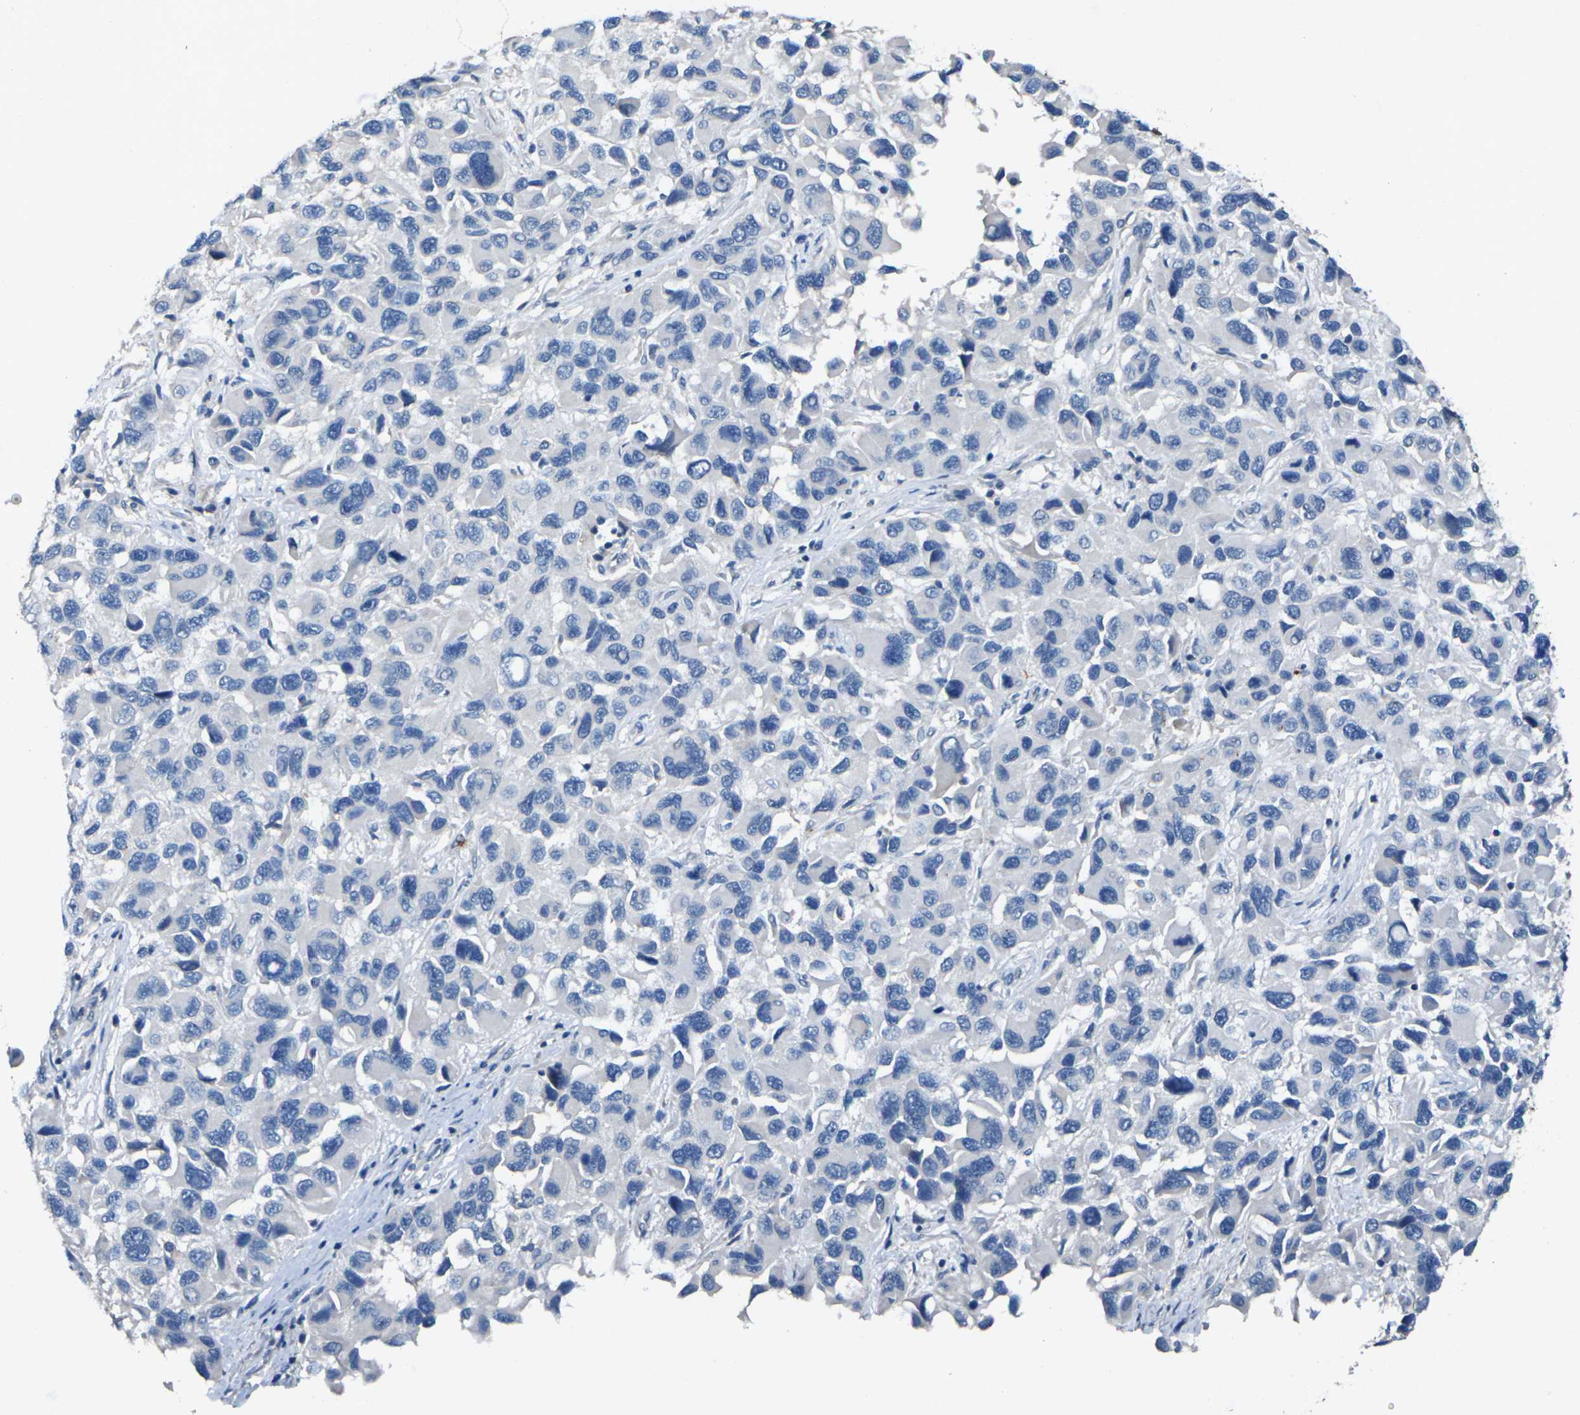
{"staining": {"intensity": "negative", "quantity": "none", "location": "none"}, "tissue": "melanoma", "cell_type": "Tumor cells", "image_type": "cancer", "snomed": [{"axis": "morphology", "description": "Malignant melanoma, NOS"}, {"axis": "topography", "description": "Skin"}], "caption": "Tumor cells show no significant positivity in melanoma.", "gene": "SIGLEC14", "patient": {"sex": "male", "age": 53}}